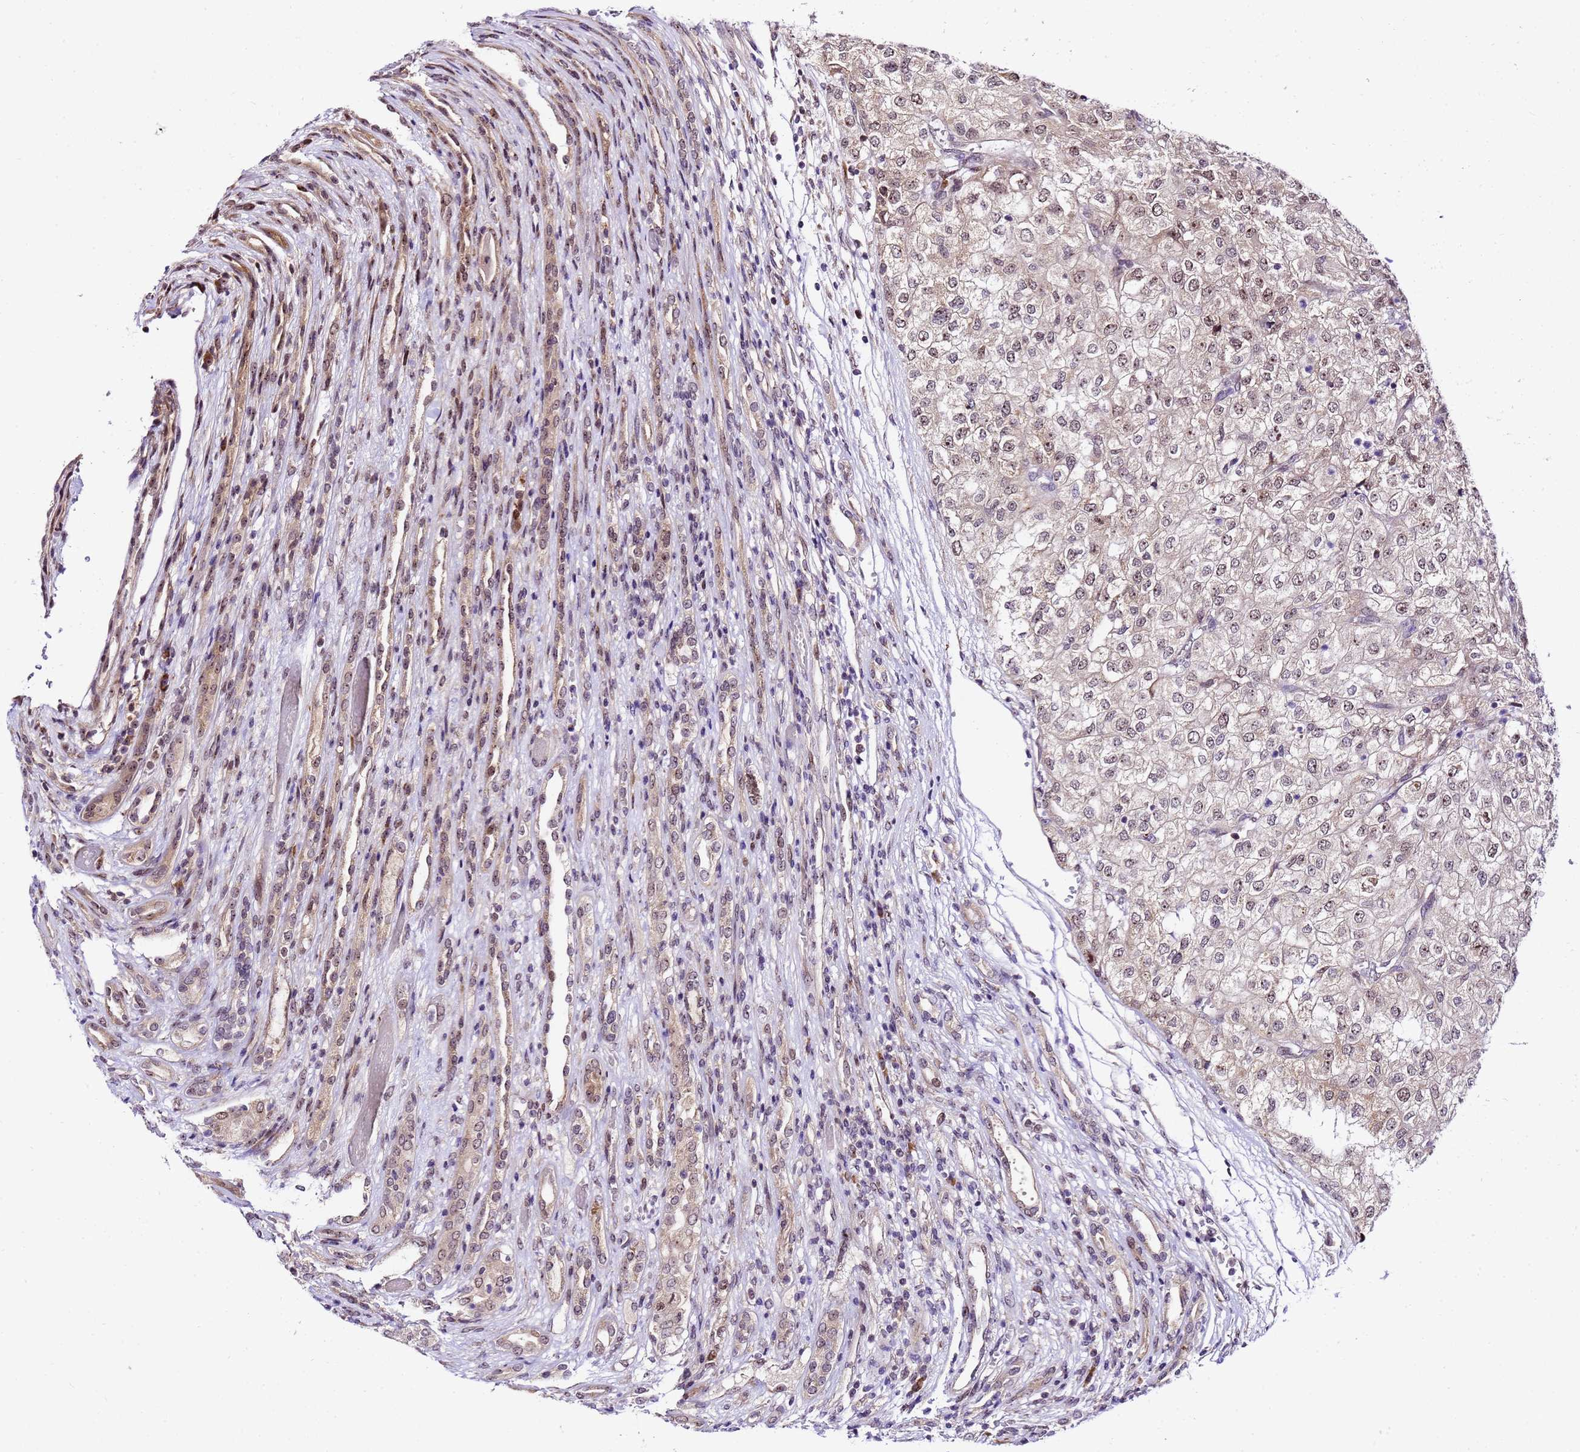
{"staining": {"intensity": "weak", "quantity": "25%-75%", "location": "nuclear"}, "tissue": "renal cancer", "cell_type": "Tumor cells", "image_type": "cancer", "snomed": [{"axis": "morphology", "description": "Adenocarcinoma, NOS"}, {"axis": "topography", "description": "Kidney"}], "caption": "This image demonstrates adenocarcinoma (renal) stained with immunohistochemistry to label a protein in brown. The nuclear of tumor cells show weak positivity for the protein. Nuclei are counter-stained blue.", "gene": "SLX4IP", "patient": {"sex": "female", "age": 54}}